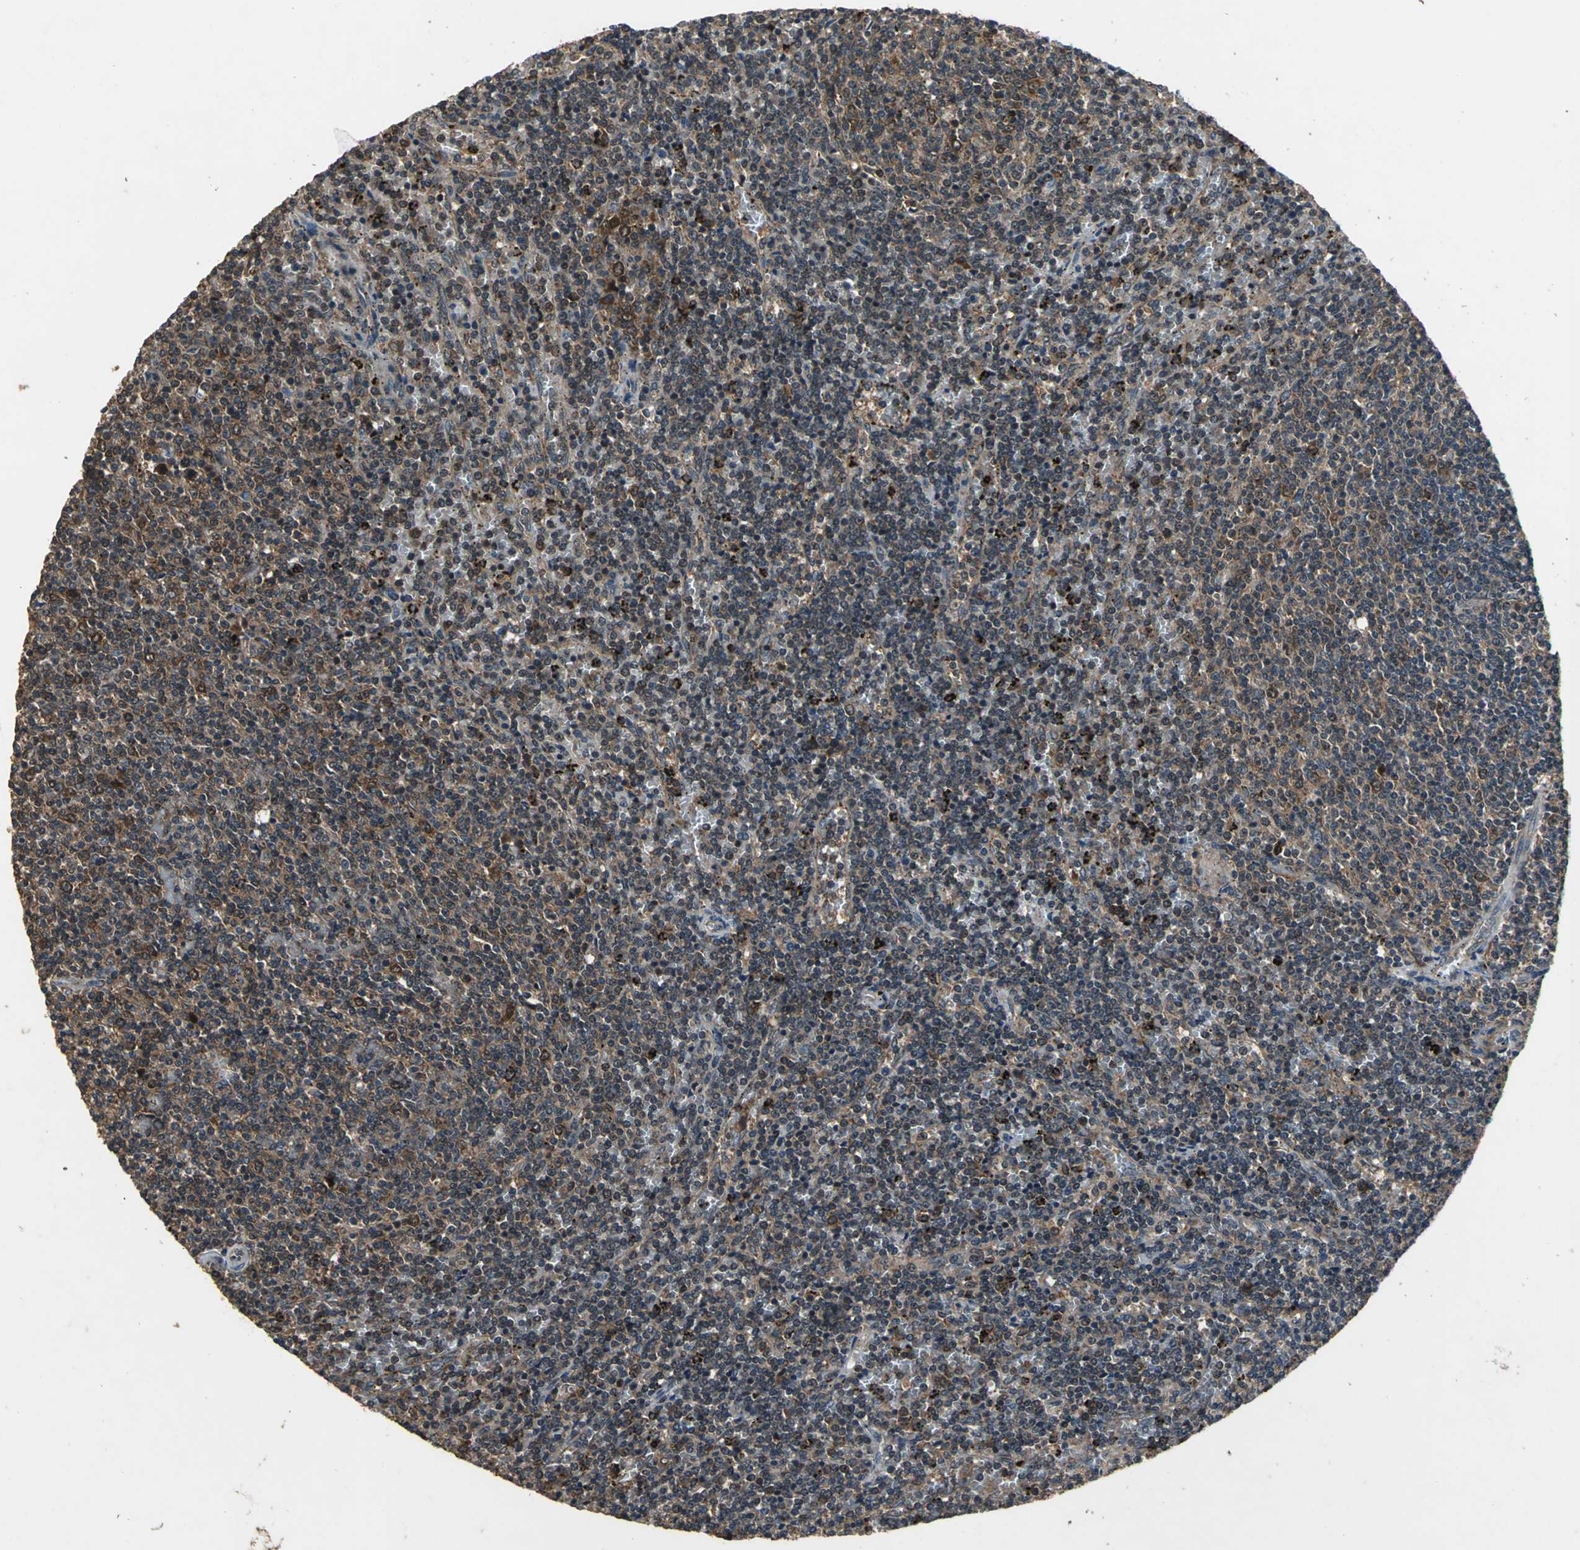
{"staining": {"intensity": "strong", "quantity": ">75%", "location": "cytoplasmic/membranous,nuclear"}, "tissue": "lymphoma", "cell_type": "Tumor cells", "image_type": "cancer", "snomed": [{"axis": "morphology", "description": "Malignant lymphoma, non-Hodgkin's type, Low grade"}, {"axis": "topography", "description": "Spleen"}], "caption": "Low-grade malignant lymphoma, non-Hodgkin's type stained with DAB immunohistochemistry (IHC) reveals high levels of strong cytoplasmic/membranous and nuclear positivity in approximately >75% of tumor cells. (IHC, brightfield microscopy, high magnification).", "gene": "ZNF608", "patient": {"sex": "female", "age": 50}}